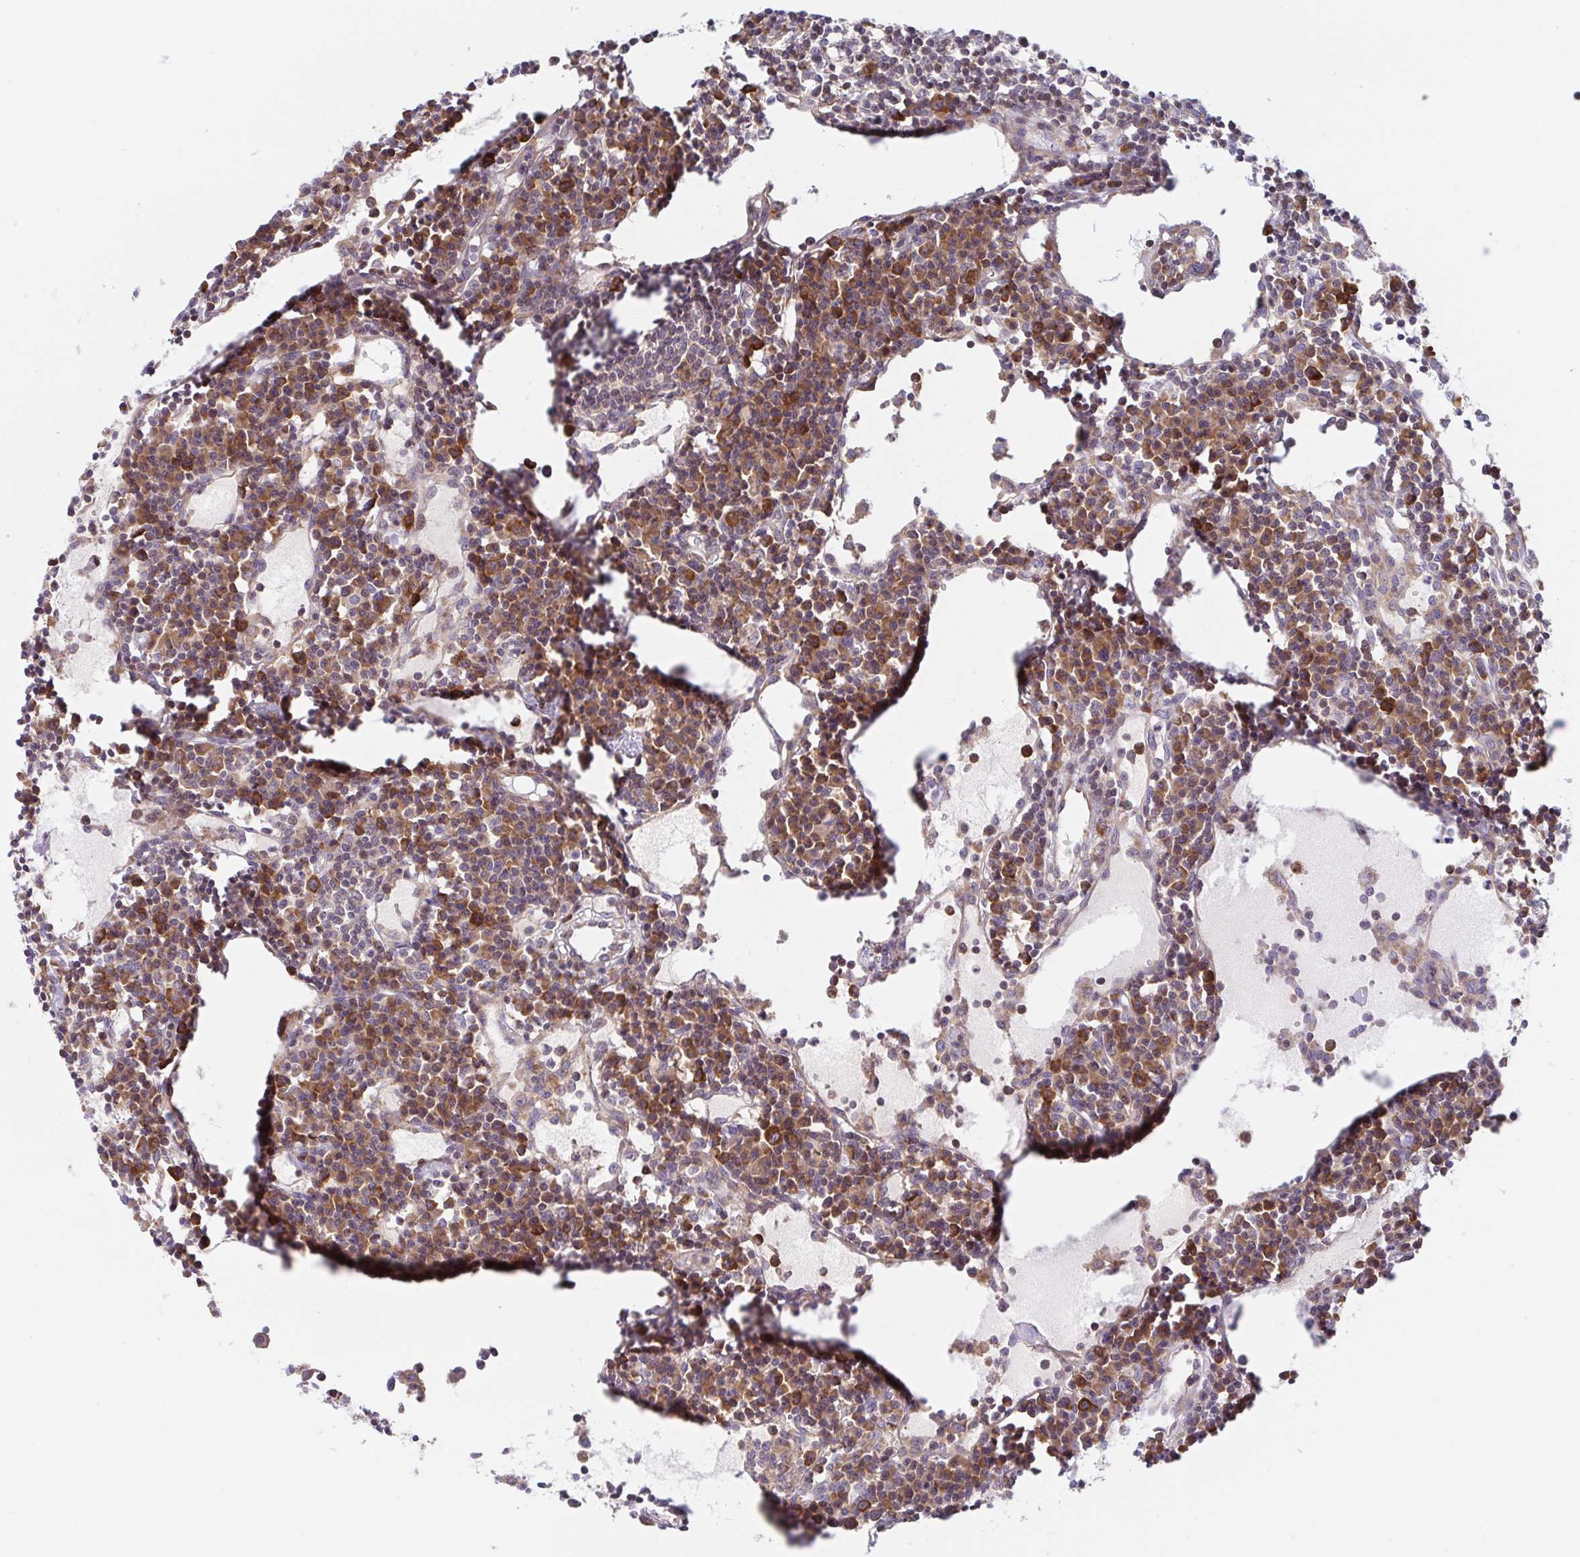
{"staining": {"intensity": "strong", "quantity": "25%-75%", "location": "cytoplasmic/membranous"}, "tissue": "lymph node", "cell_type": "Germinal center cells", "image_type": "normal", "snomed": [{"axis": "morphology", "description": "Normal tissue, NOS"}, {"axis": "topography", "description": "Lymph node"}], "caption": "Immunohistochemistry (DAB) staining of benign human lymph node displays strong cytoplasmic/membranous protein expression in approximately 25%-75% of germinal center cells. (IHC, brightfield microscopy, high magnification).", "gene": "LARP1", "patient": {"sex": "female", "age": 78}}